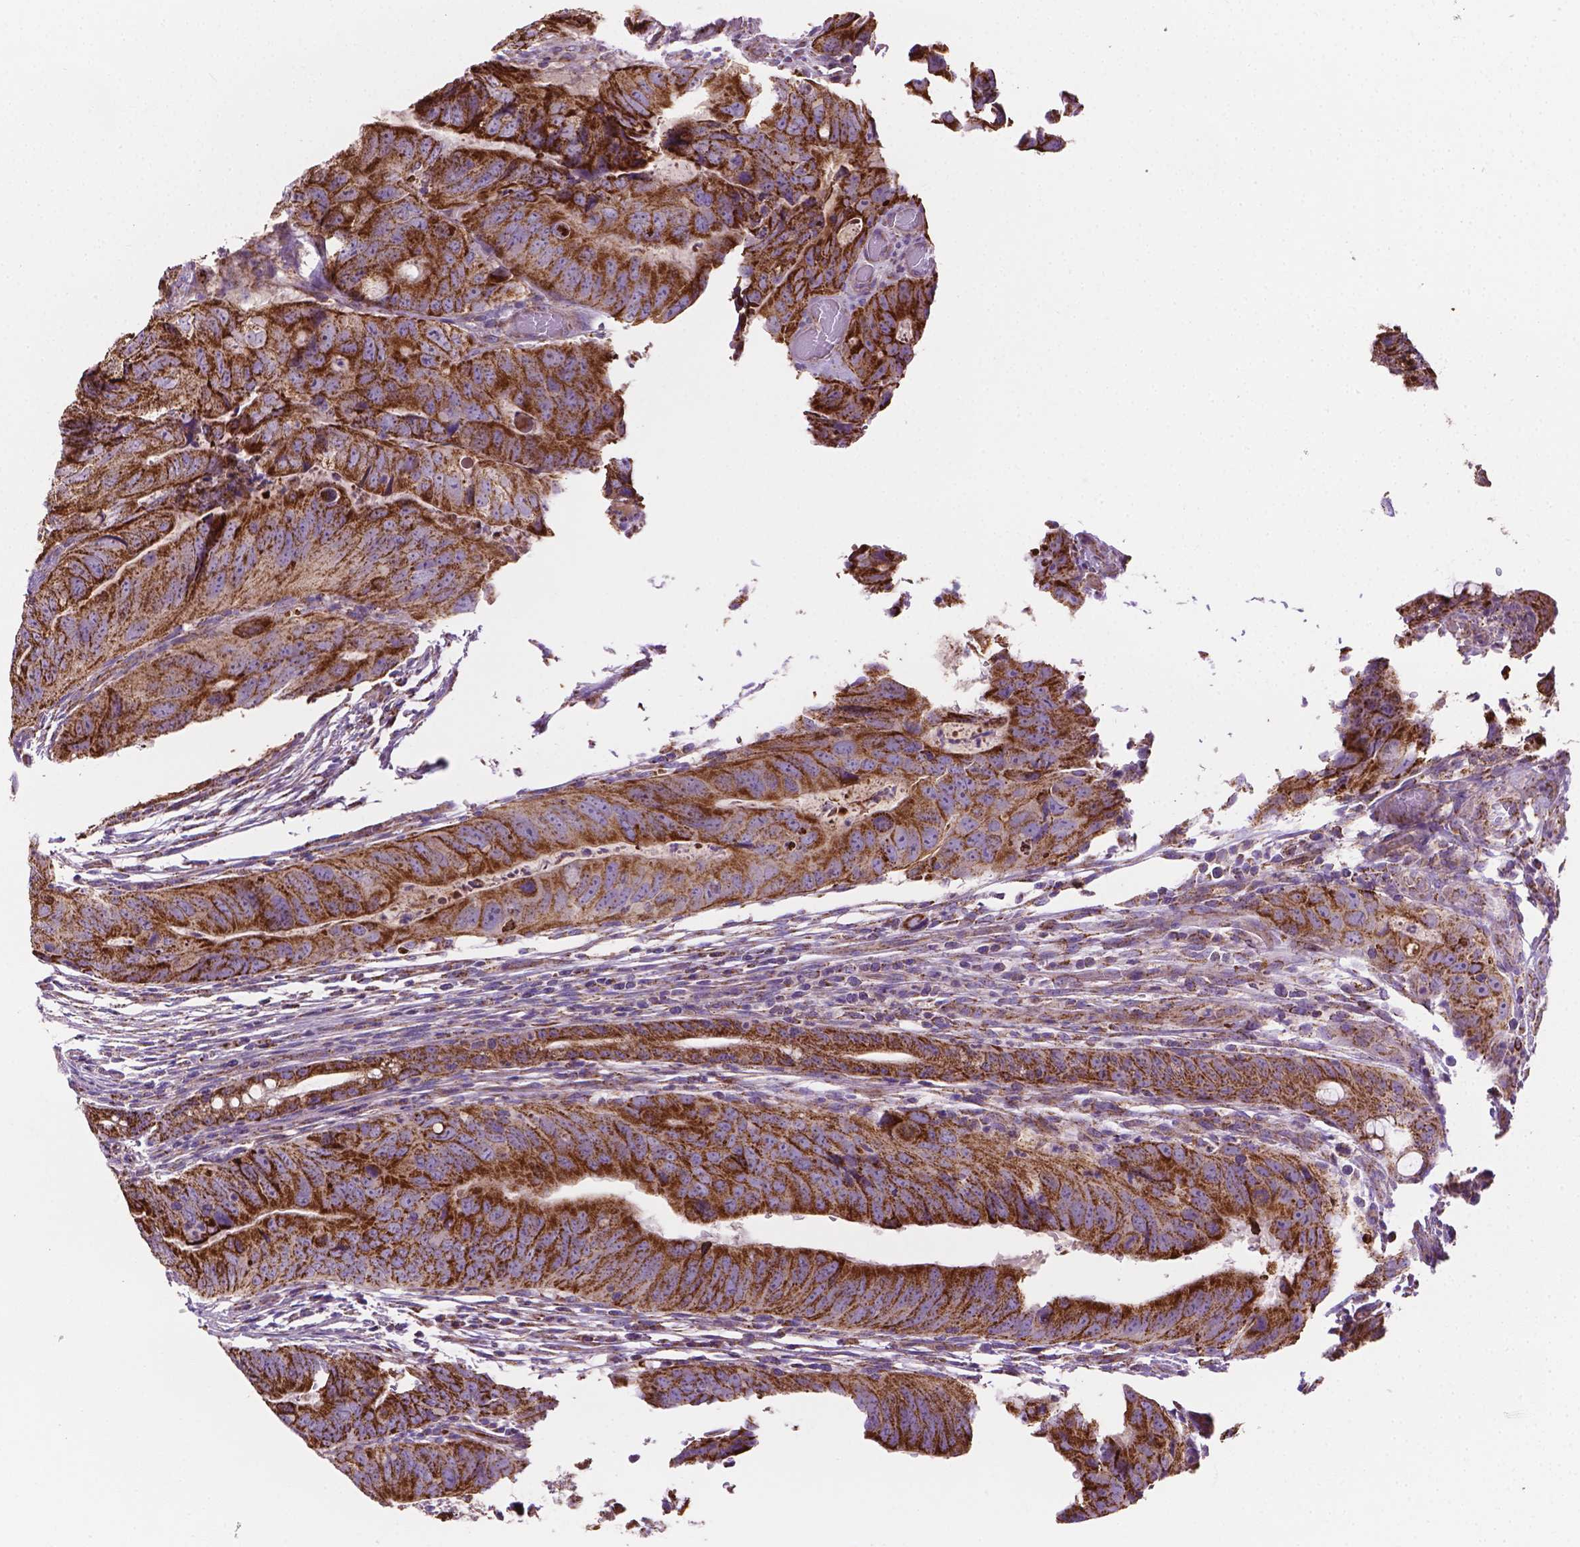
{"staining": {"intensity": "strong", "quantity": ">75%", "location": "cytoplasmic/membranous"}, "tissue": "colorectal cancer", "cell_type": "Tumor cells", "image_type": "cancer", "snomed": [{"axis": "morphology", "description": "Adenocarcinoma, NOS"}, {"axis": "topography", "description": "Colon"}], "caption": "A high-resolution image shows immunohistochemistry staining of colorectal adenocarcinoma, which exhibits strong cytoplasmic/membranous positivity in approximately >75% of tumor cells.", "gene": "PIBF1", "patient": {"sex": "male", "age": 79}}